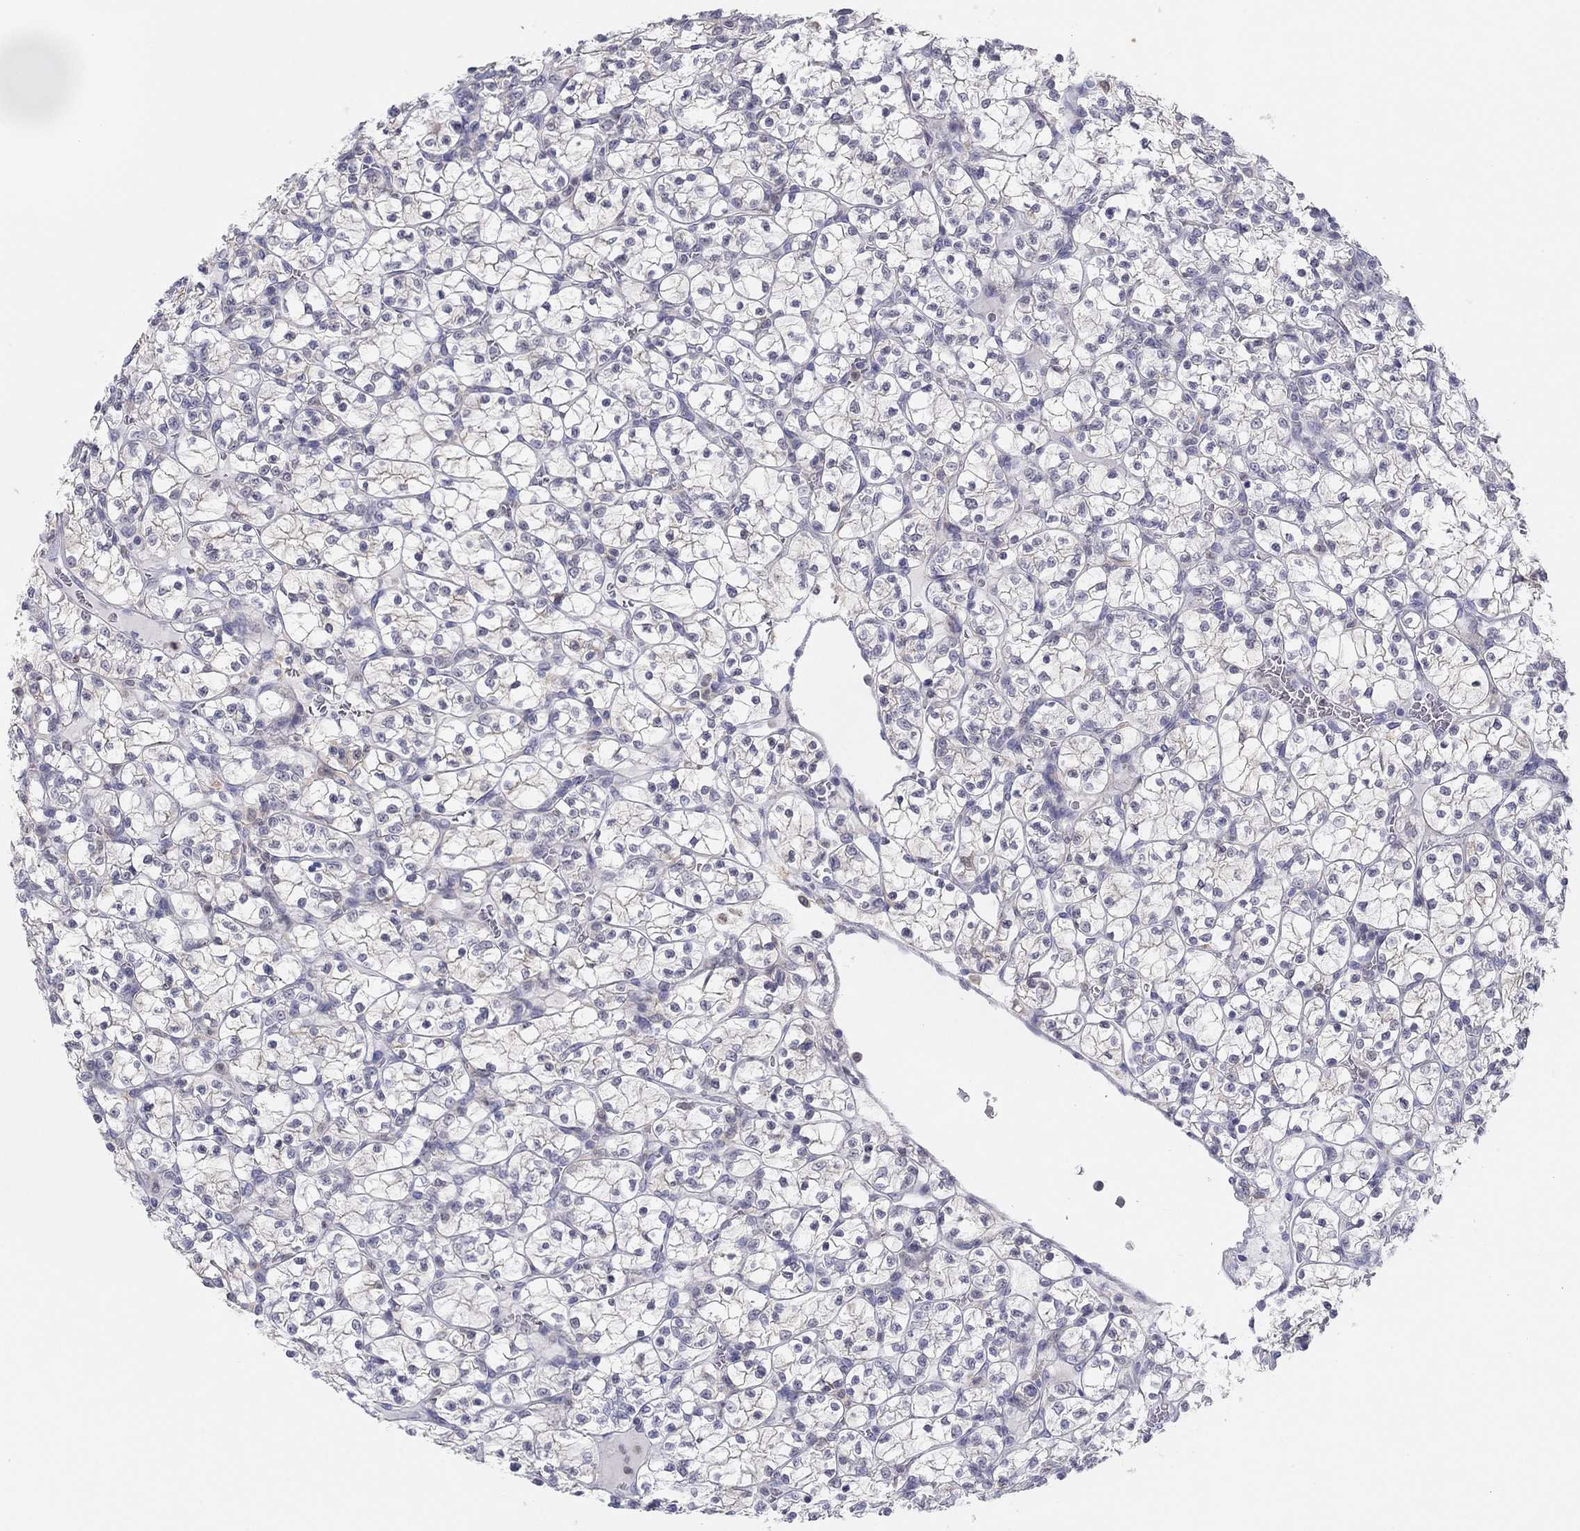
{"staining": {"intensity": "weak", "quantity": "<25%", "location": "cytoplasmic/membranous"}, "tissue": "renal cancer", "cell_type": "Tumor cells", "image_type": "cancer", "snomed": [{"axis": "morphology", "description": "Adenocarcinoma, NOS"}, {"axis": "topography", "description": "Kidney"}], "caption": "An immunohistochemistry (IHC) photomicrograph of adenocarcinoma (renal) is shown. There is no staining in tumor cells of adenocarcinoma (renal).", "gene": "PDXK", "patient": {"sex": "female", "age": 89}}